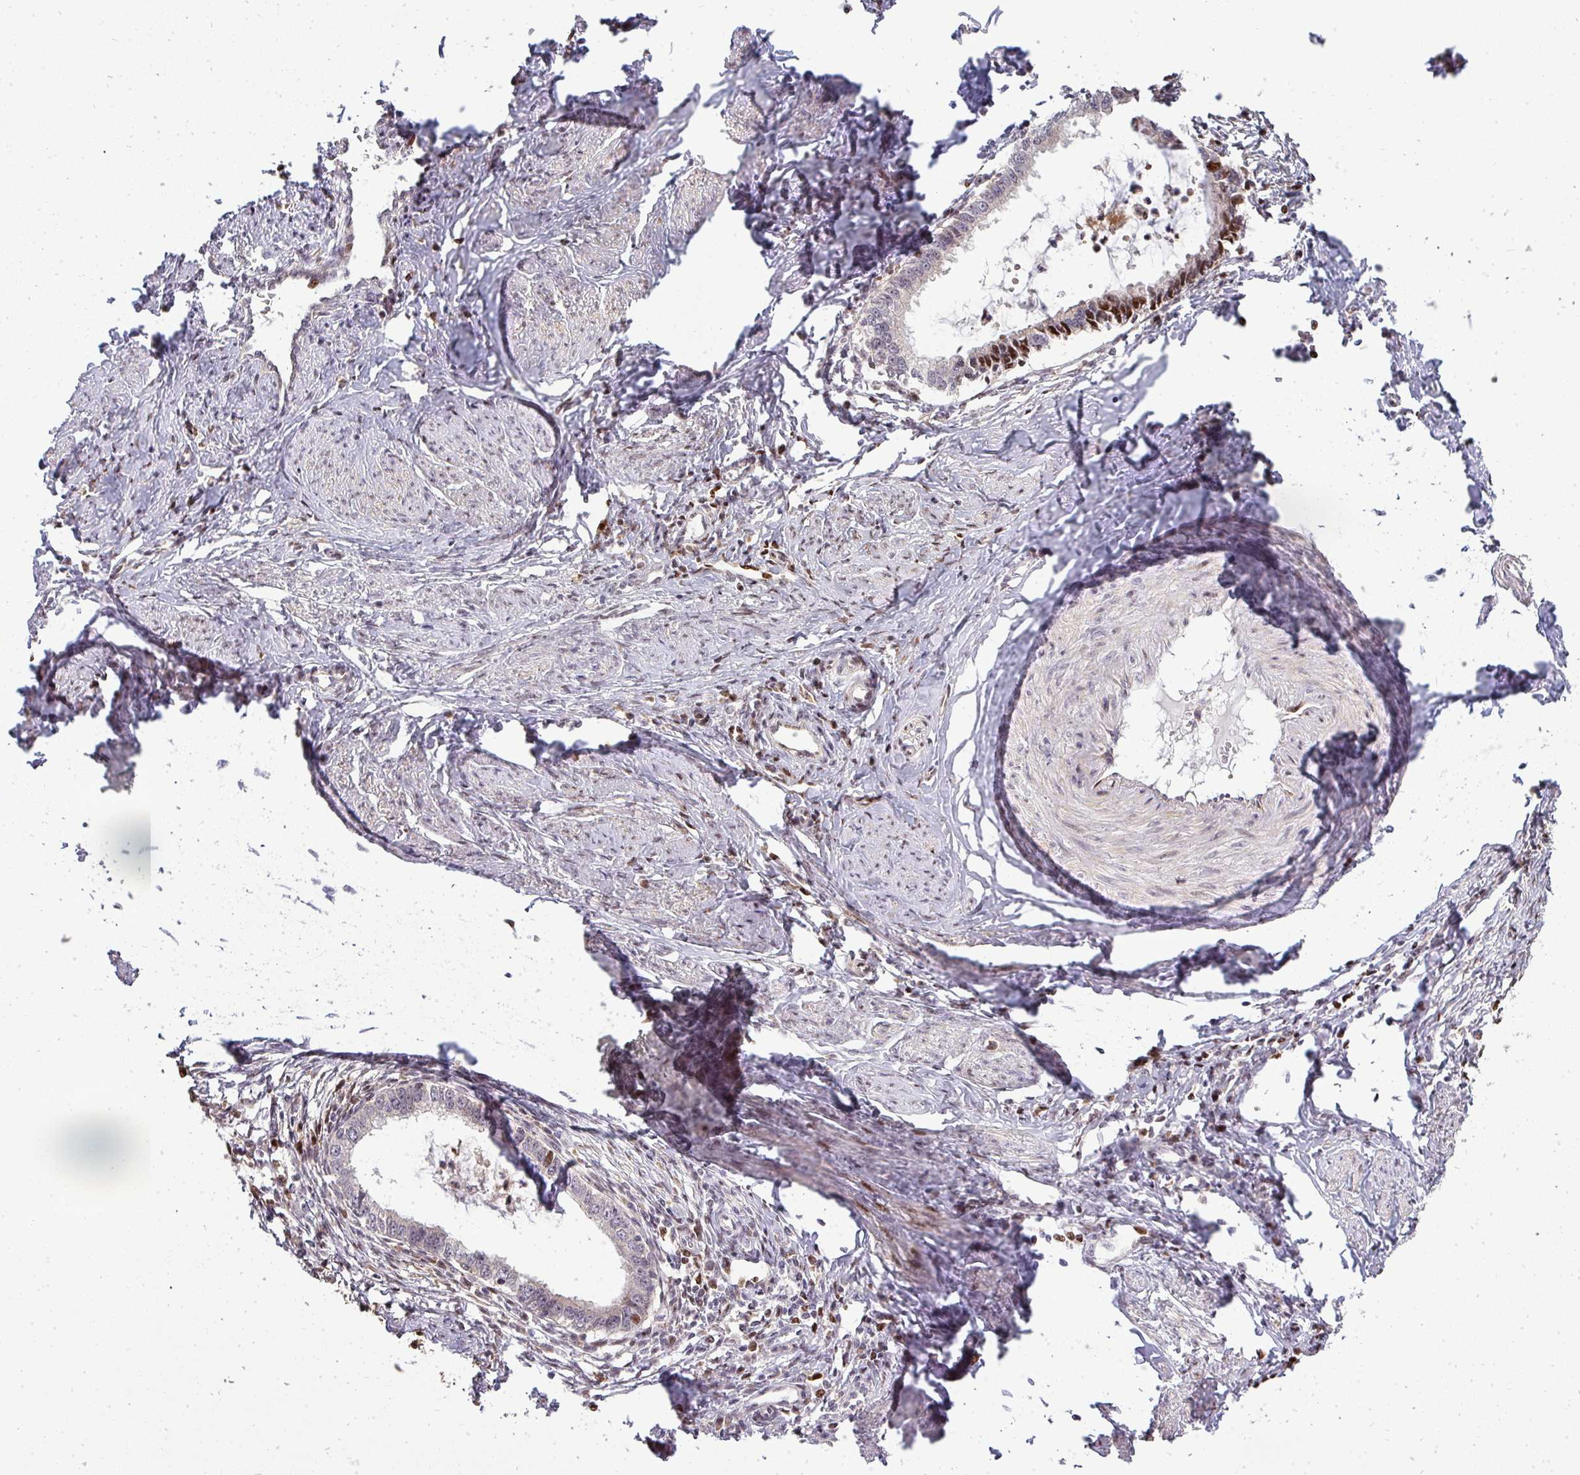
{"staining": {"intensity": "moderate", "quantity": "<25%", "location": "nuclear"}, "tissue": "cervical cancer", "cell_type": "Tumor cells", "image_type": "cancer", "snomed": [{"axis": "morphology", "description": "Adenocarcinoma, NOS"}, {"axis": "topography", "description": "Cervix"}], "caption": "A low amount of moderate nuclear expression is identified in about <25% of tumor cells in adenocarcinoma (cervical) tissue.", "gene": "PATZ1", "patient": {"sex": "female", "age": 36}}